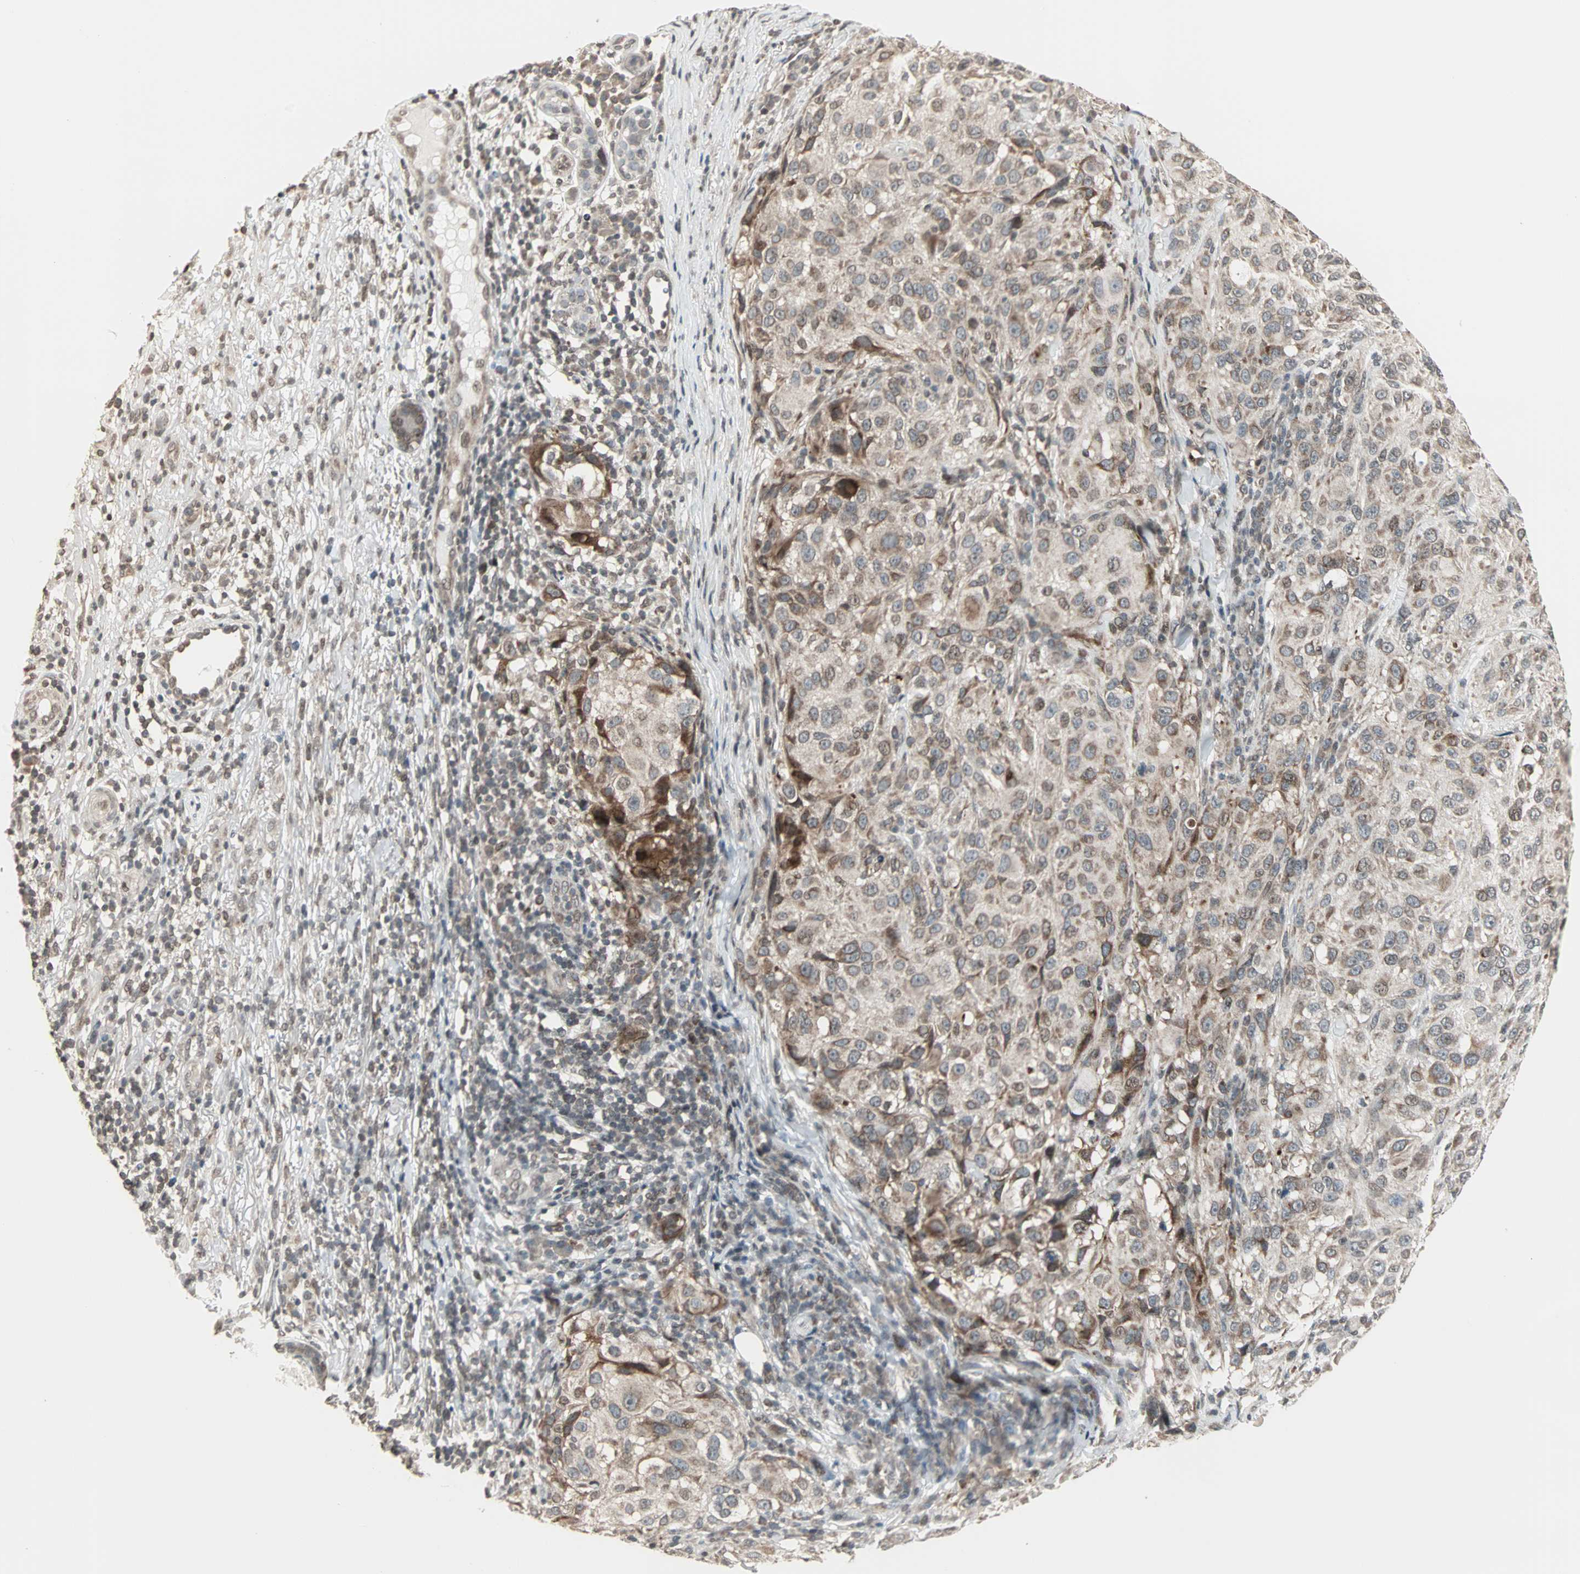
{"staining": {"intensity": "moderate", "quantity": "25%-75%", "location": "cytoplasmic/membranous"}, "tissue": "melanoma", "cell_type": "Tumor cells", "image_type": "cancer", "snomed": [{"axis": "morphology", "description": "Necrosis, NOS"}, {"axis": "morphology", "description": "Malignant melanoma, NOS"}, {"axis": "topography", "description": "Skin"}], "caption": "Protein expression analysis of melanoma demonstrates moderate cytoplasmic/membranous positivity in approximately 25%-75% of tumor cells.", "gene": "CBLC", "patient": {"sex": "female", "age": 87}}